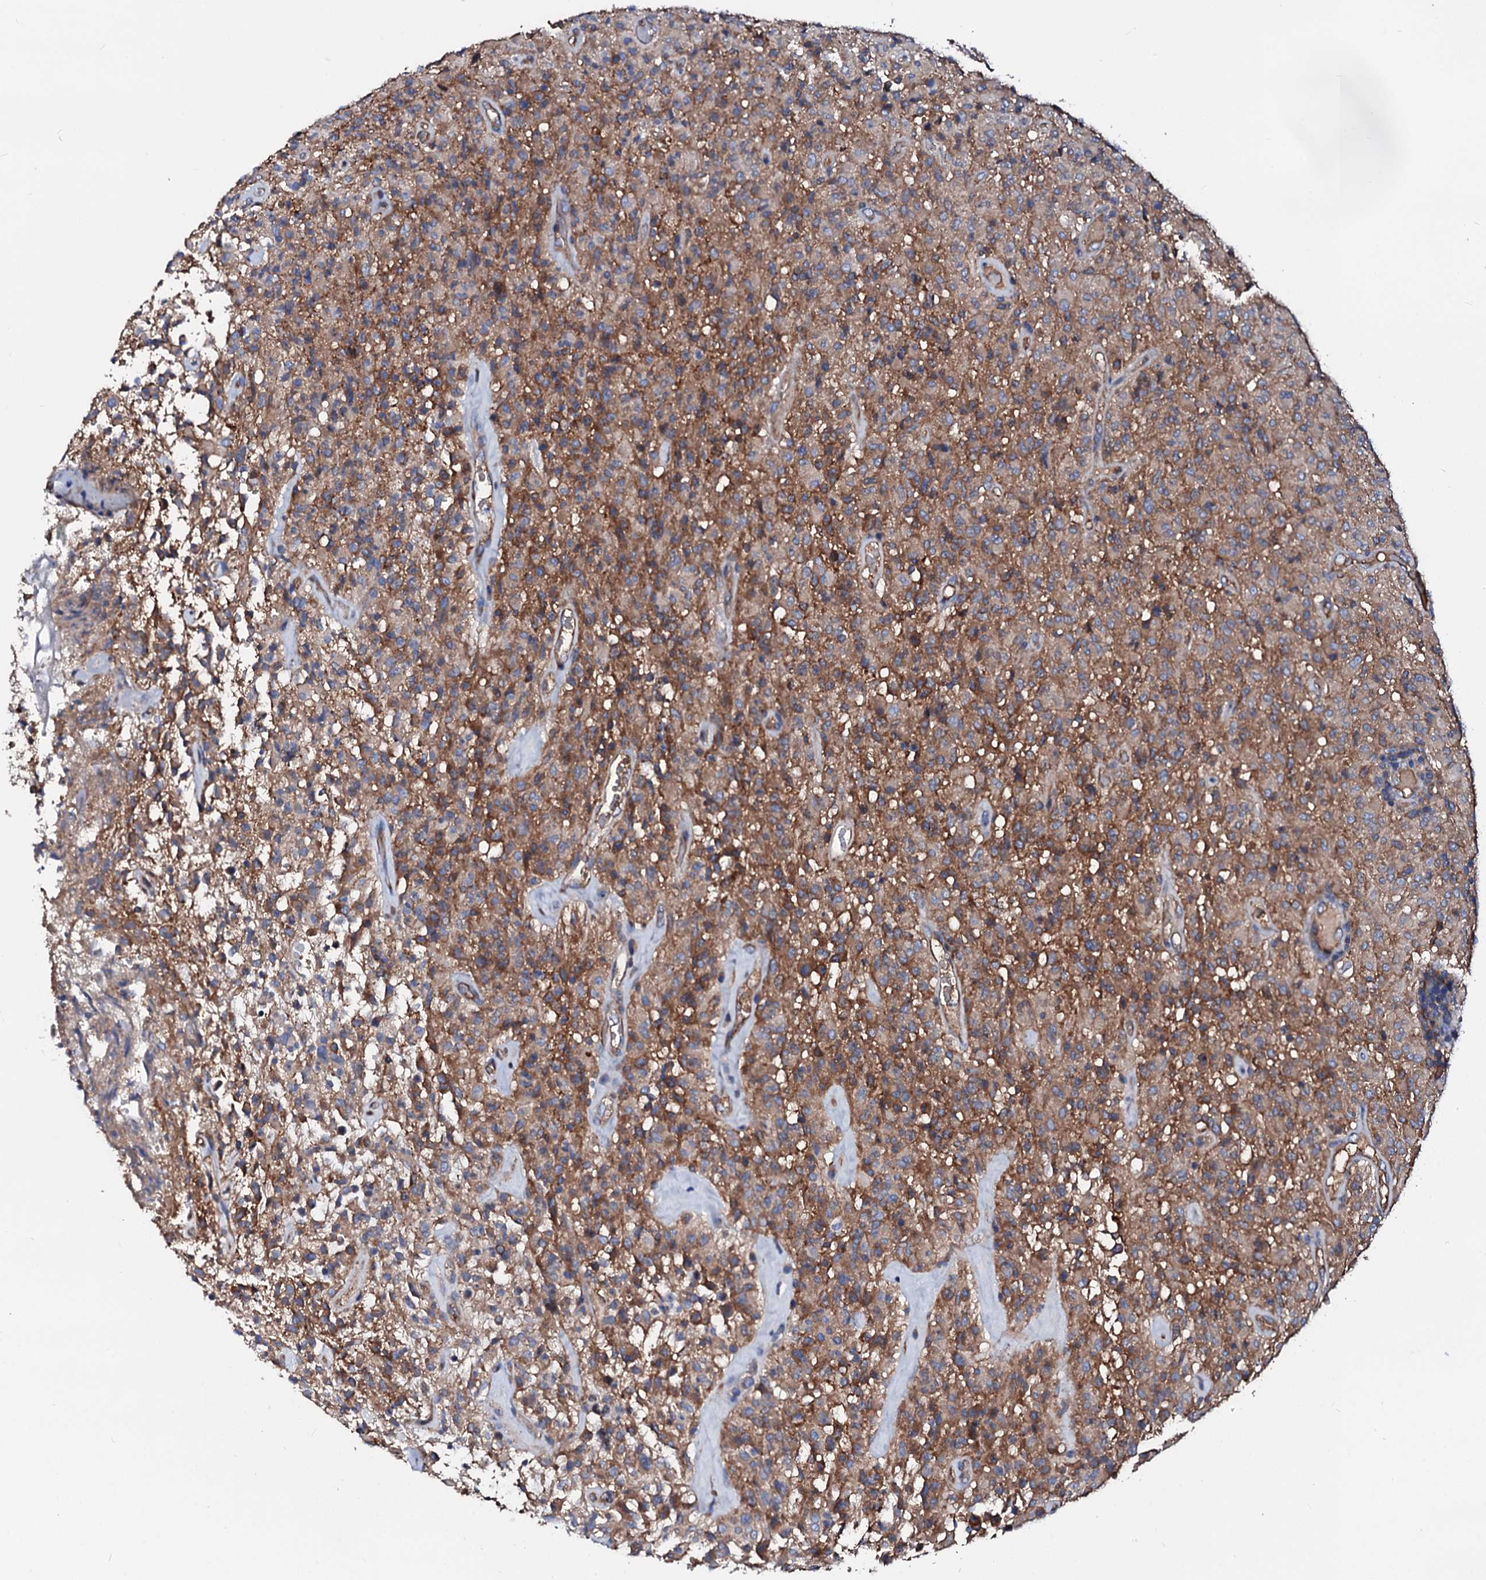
{"staining": {"intensity": "moderate", "quantity": "25%-75%", "location": "cytoplasmic/membranous"}, "tissue": "glioma", "cell_type": "Tumor cells", "image_type": "cancer", "snomed": [{"axis": "morphology", "description": "Glioma, malignant, High grade"}, {"axis": "topography", "description": "Brain"}], "caption": "High-grade glioma (malignant) tissue exhibits moderate cytoplasmic/membranous positivity in about 25%-75% of tumor cells, visualized by immunohistochemistry.", "gene": "CSKMT", "patient": {"sex": "female", "age": 57}}